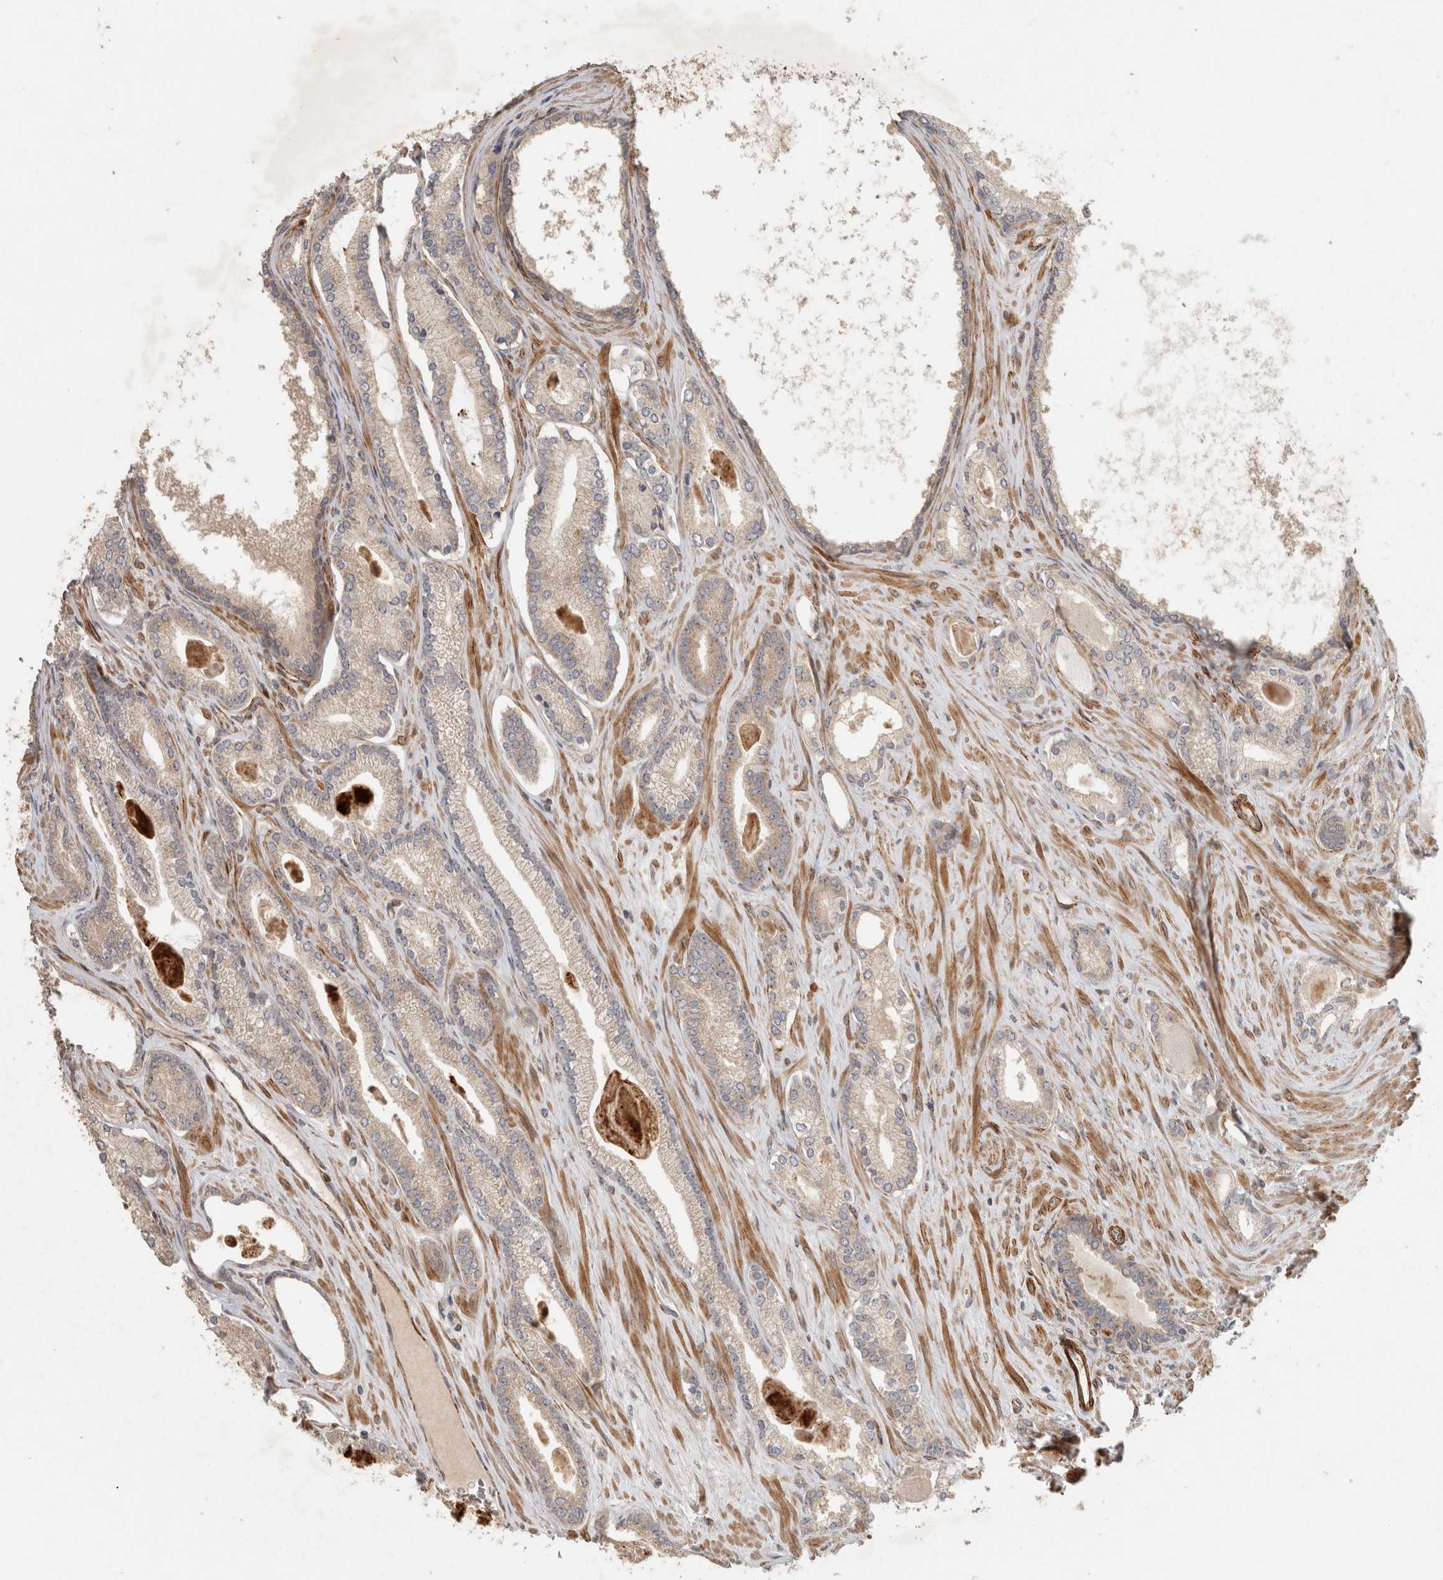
{"staining": {"intensity": "weak", "quantity": "25%-75%", "location": "cytoplasmic/membranous"}, "tissue": "prostate cancer", "cell_type": "Tumor cells", "image_type": "cancer", "snomed": [{"axis": "morphology", "description": "Adenocarcinoma, Low grade"}, {"axis": "topography", "description": "Prostate"}], "caption": "This image shows low-grade adenocarcinoma (prostate) stained with immunohistochemistry to label a protein in brown. The cytoplasmic/membranous of tumor cells show weak positivity for the protein. Nuclei are counter-stained blue.", "gene": "SIPA1L2", "patient": {"sex": "male", "age": 70}}